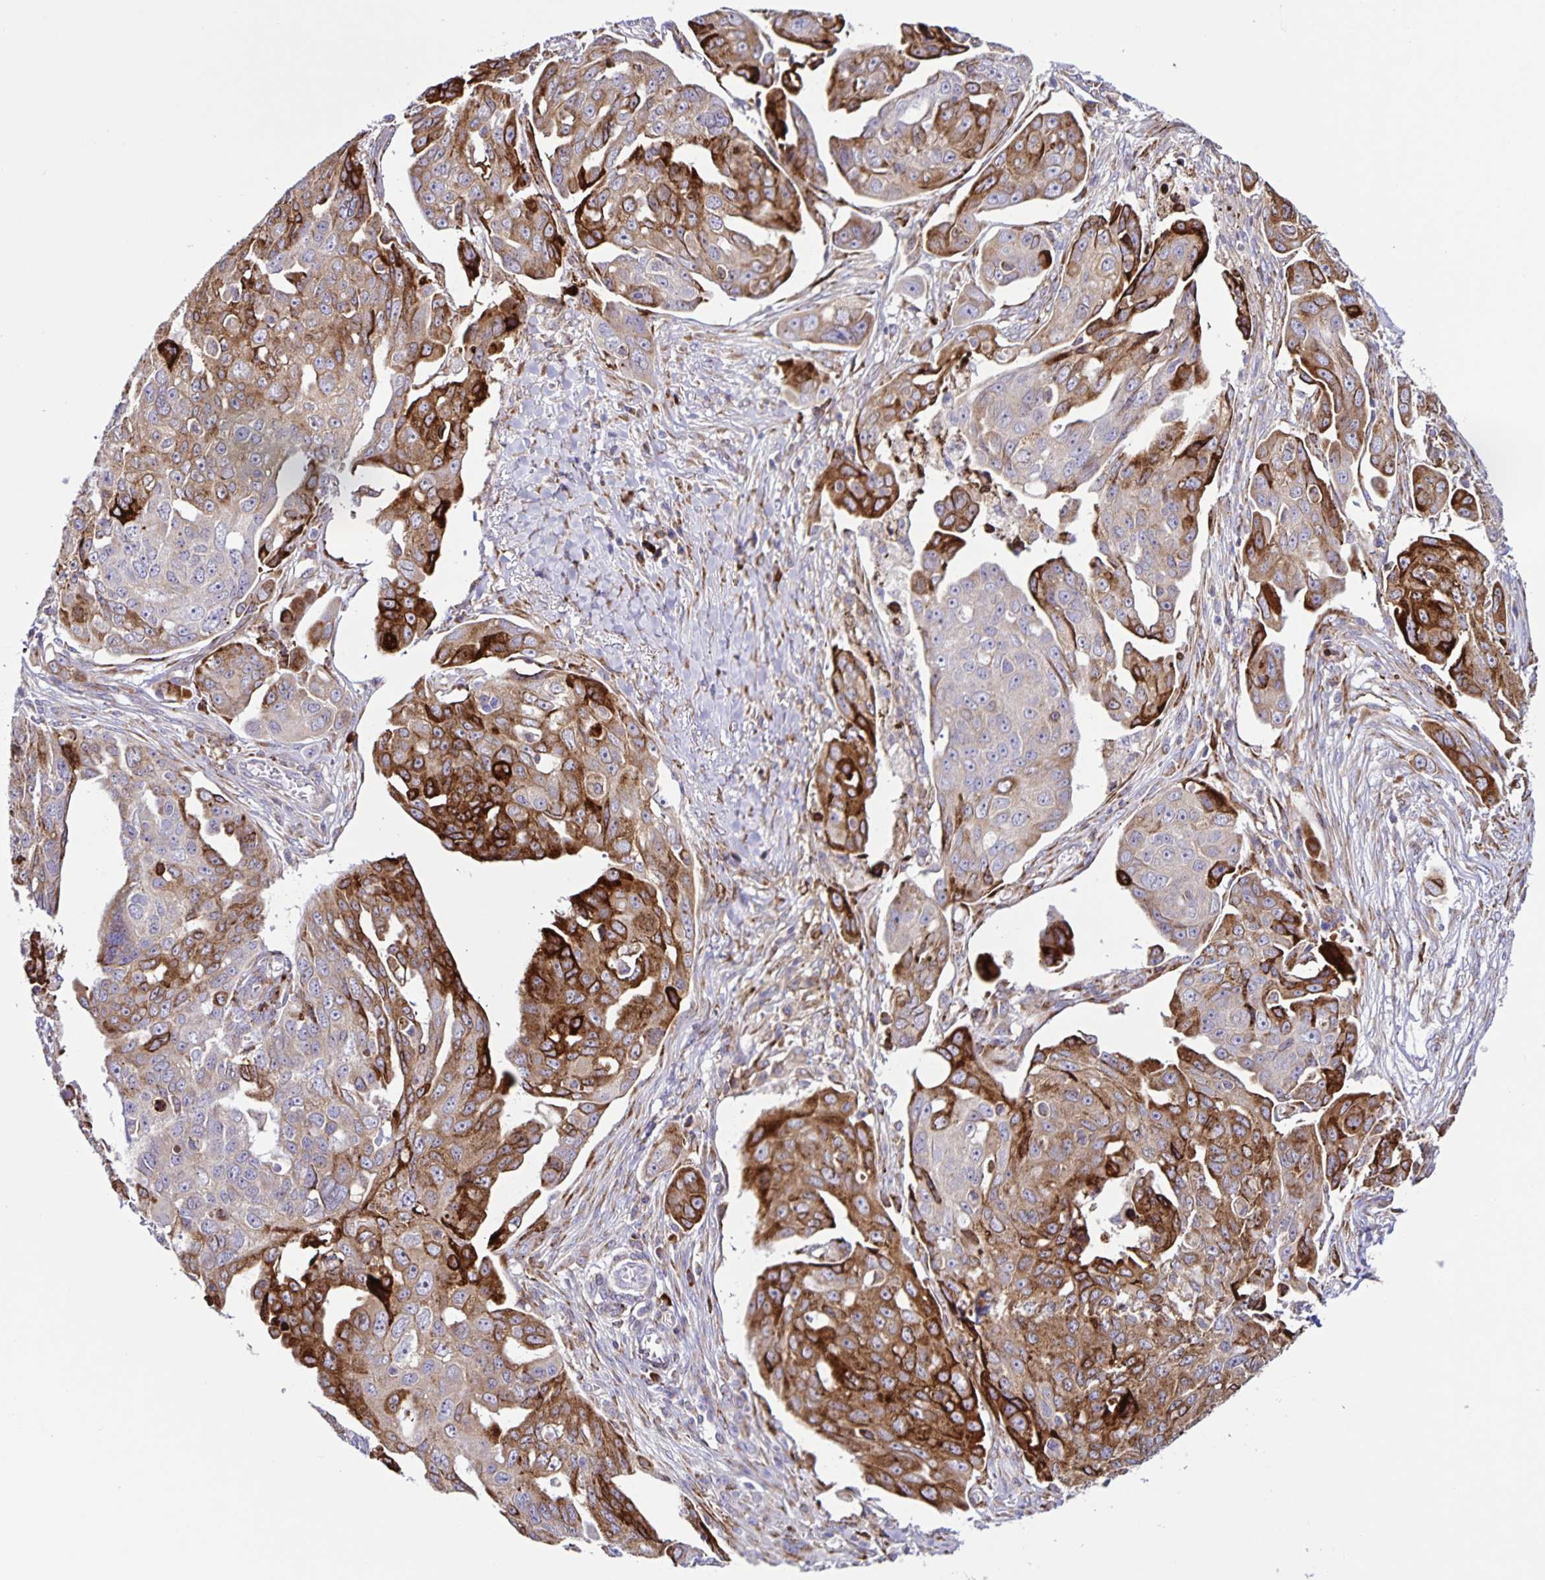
{"staining": {"intensity": "strong", "quantity": "25%-75%", "location": "cytoplasmic/membranous"}, "tissue": "ovarian cancer", "cell_type": "Tumor cells", "image_type": "cancer", "snomed": [{"axis": "morphology", "description": "Carcinoma, endometroid"}, {"axis": "topography", "description": "Ovary"}], "caption": "Protein expression analysis of human ovarian cancer (endometroid carcinoma) reveals strong cytoplasmic/membranous expression in about 25%-75% of tumor cells.", "gene": "OSBPL5", "patient": {"sex": "female", "age": 70}}